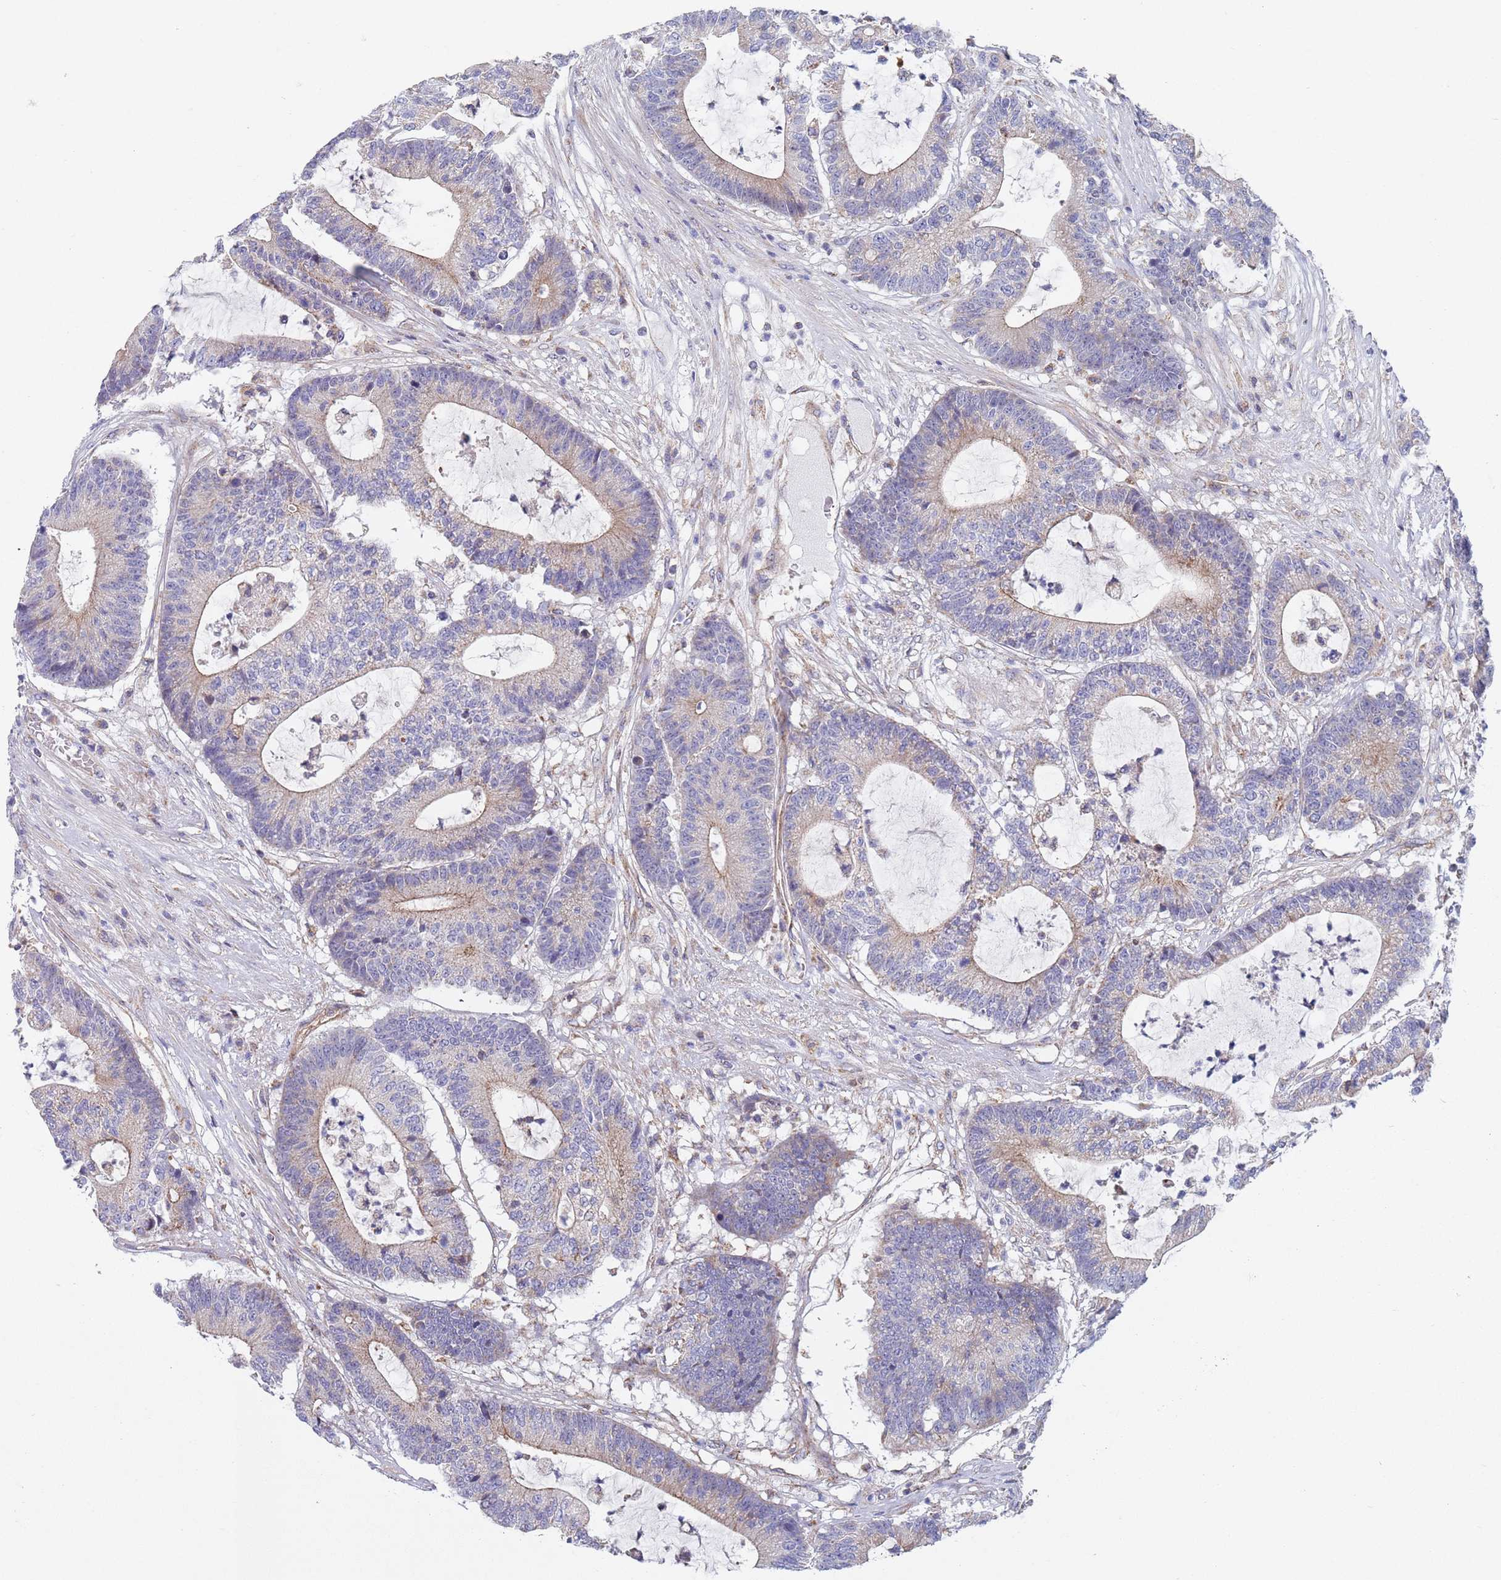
{"staining": {"intensity": "weak", "quantity": "<25%", "location": "cytoplasmic/membranous"}, "tissue": "colorectal cancer", "cell_type": "Tumor cells", "image_type": "cancer", "snomed": [{"axis": "morphology", "description": "Adenocarcinoma, NOS"}, {"axis": "topography", "description": "Colon"}], "caption": "Image shows no significant protein expression in tumor cells of colorectal adenocarcinoma.", "gene": "PWWP3A", "patient": {"sex": "female", "age": 84}}